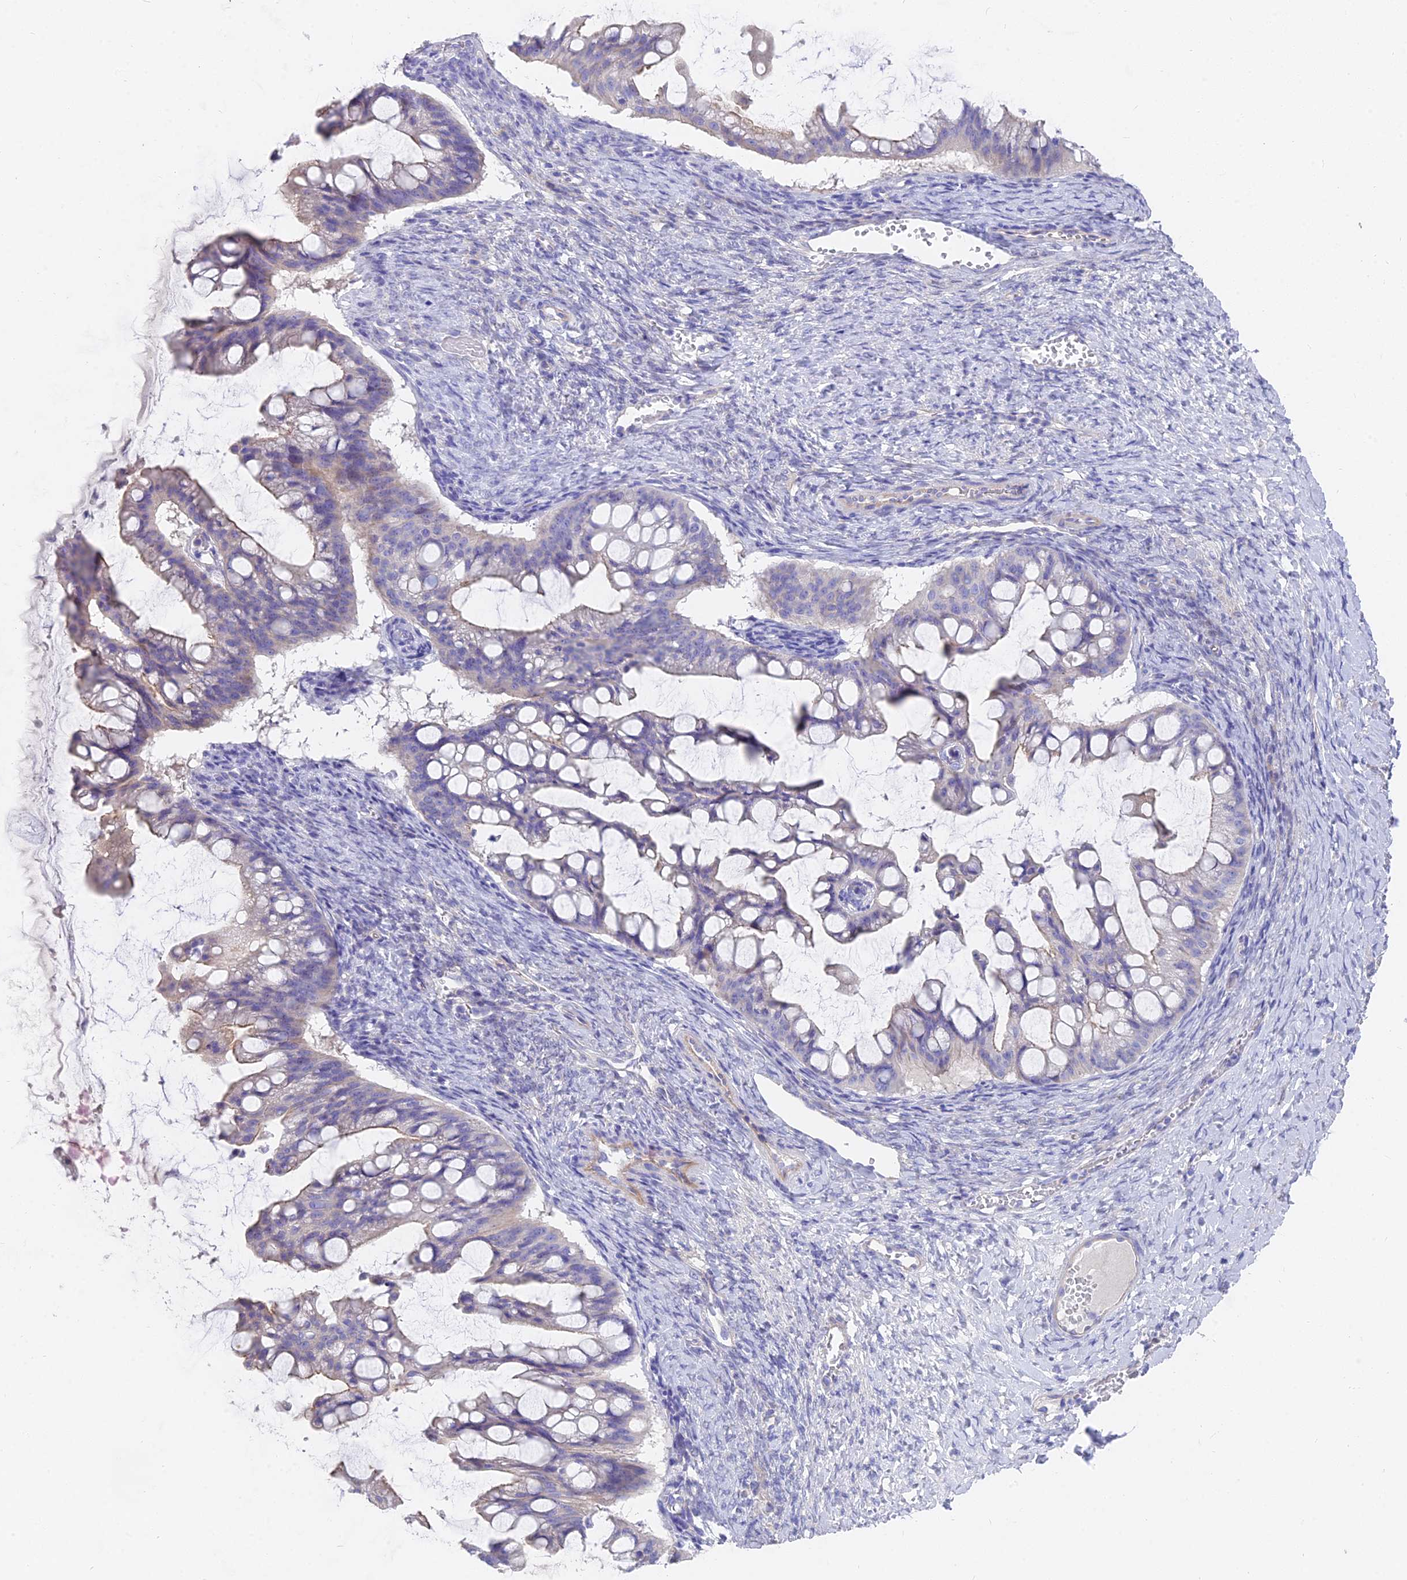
{"staining": {"intensity": "negative", "quantity": "none", "location": "none"}, "tissue": "ovarian cancer", "cell_type": "Tumor cells", "image_type": "cancer", "snomed": [{"axis": "morphology", "description": "Cystadenocarcinoma, mucinous, NOS"}, {"axis": "topography", "description": "Ovary"}], "caption": "Immunohistochemistry (IHC) of human ovarian cancer (mucinous cystadenocarcinoma) displays no expression in tumor cells. (DAB (3,3'-diaminobenzidine) immunohistochemistry visualized using brightfield microscopy, high magnification).", "gene": "FAM168B", "patient": {"sex": "female", "age": 73}}